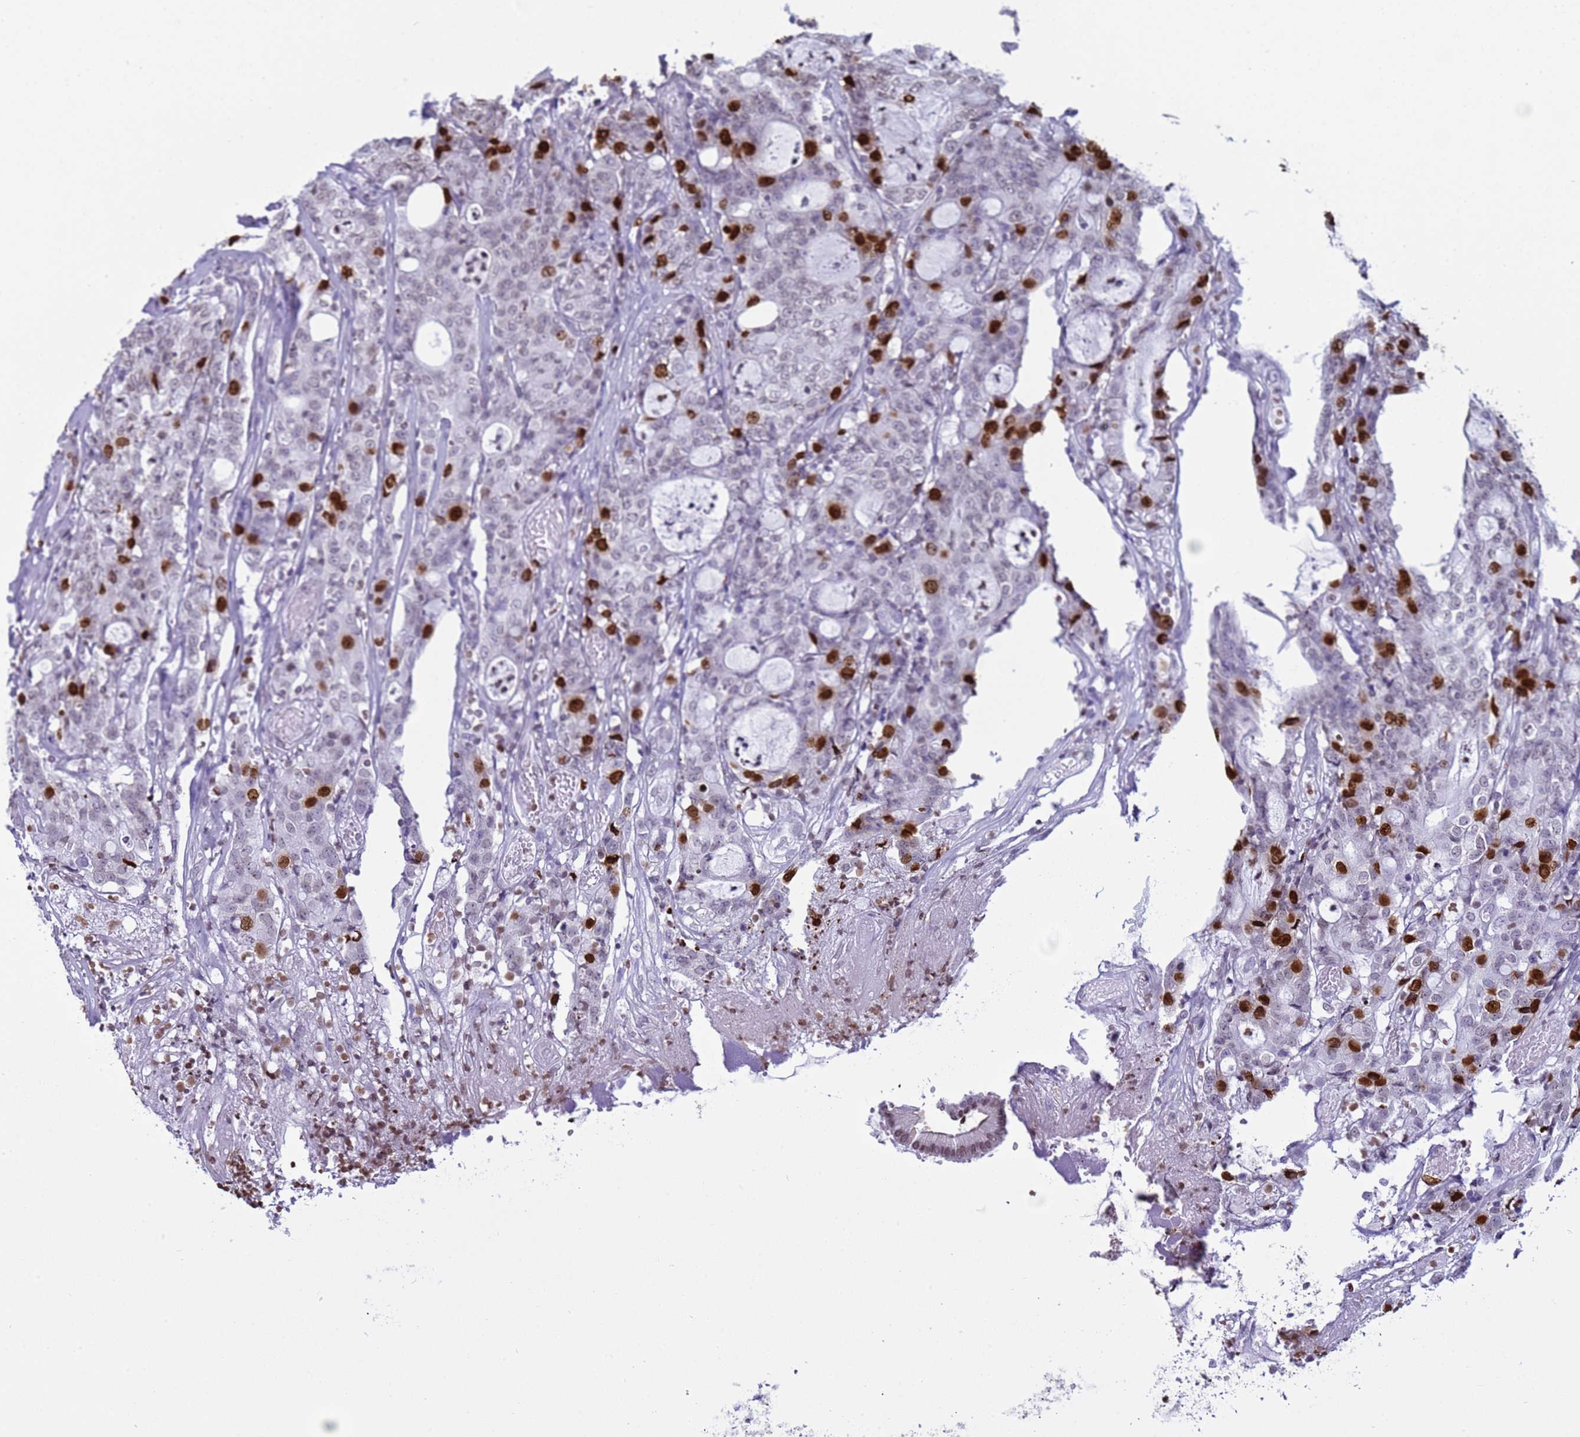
{"staining": {"intensity": "strong", "quantity": "25%-75%", "location": "nuclear"}, "tissue": "colorectal cancer", "cell_type": "Tumor cells", "image_type": "cancer", "snomed": [{"axis": "morphology", "description": "Adenocarcinoma, NOS"}, {"axis": "topography", "description": "Colon"}], "caption": "Immunohistochemistry (DAB (3,3'-diaminobenzidine)) staining of colorectal cancer (adenocarcinoma) displays strong nuclear protein positivity in approximately 25%-75% of tumor cells.", "gene": "H4C8", "patient": {"sex": "male", "age": 83}}